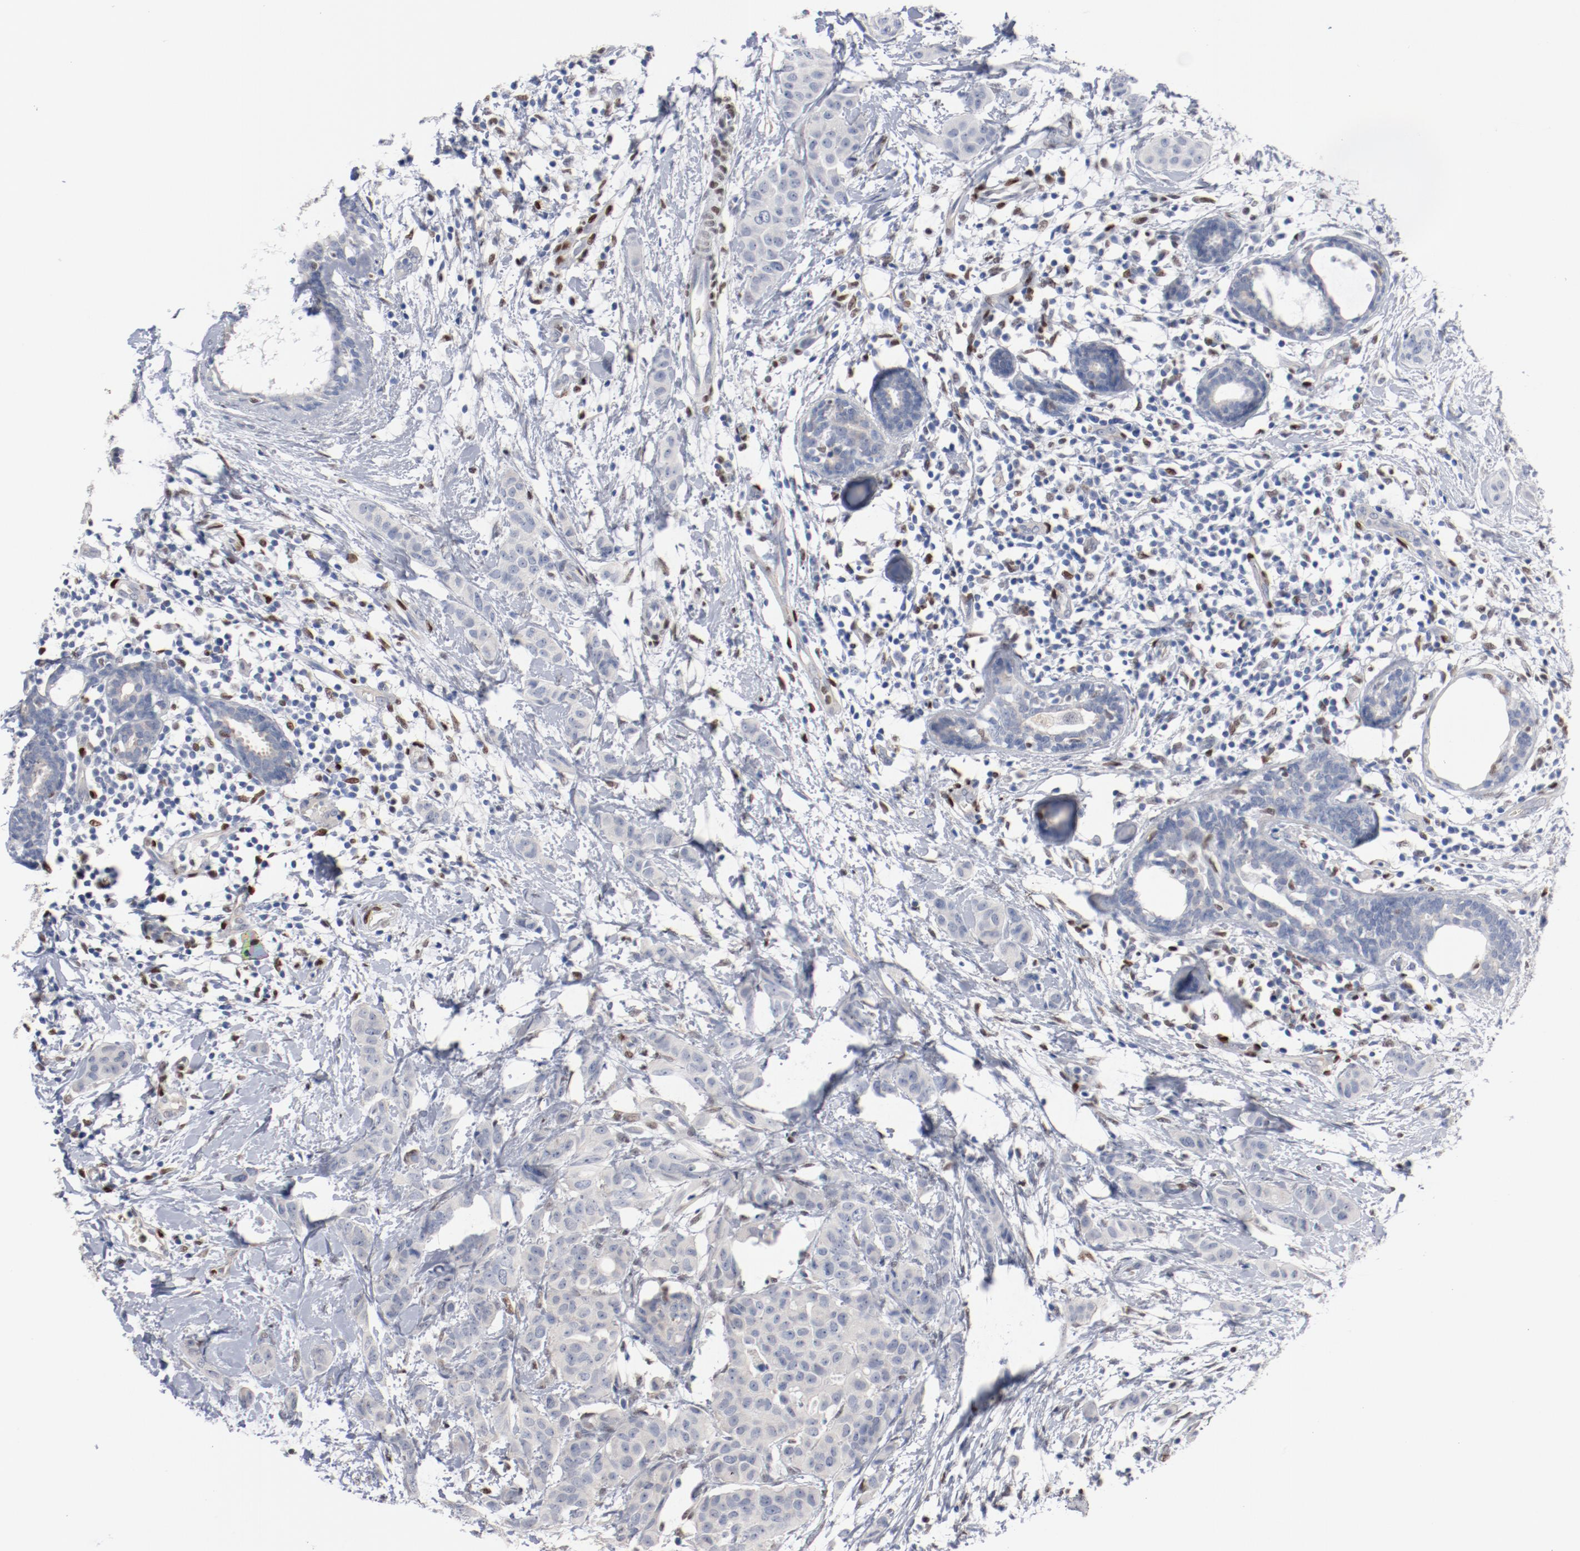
{"staining": {"intensity": "negative", "quantity": "none", "location": "none"}, "tissue": "breast cancer", "cell_type": "Tumor cells", "image_type": "cancer", "snomed": [{"axis": "morphology", "description": "Duct carcinoma"}, {"axis": "topography", "description": "Breast"}], "caption": "Histopathology image shows no protein staining in tumor cells of breast cancer tissue. The staining was performed using DAB (3,3'-diaminobenzidine) to visualize the protein expression in brown, while the nuclei were stained in blue with hematoxylin (Magnification: 20x).", "gene": "ZEB2", "patient": {"sex": "female", "age": 40}}